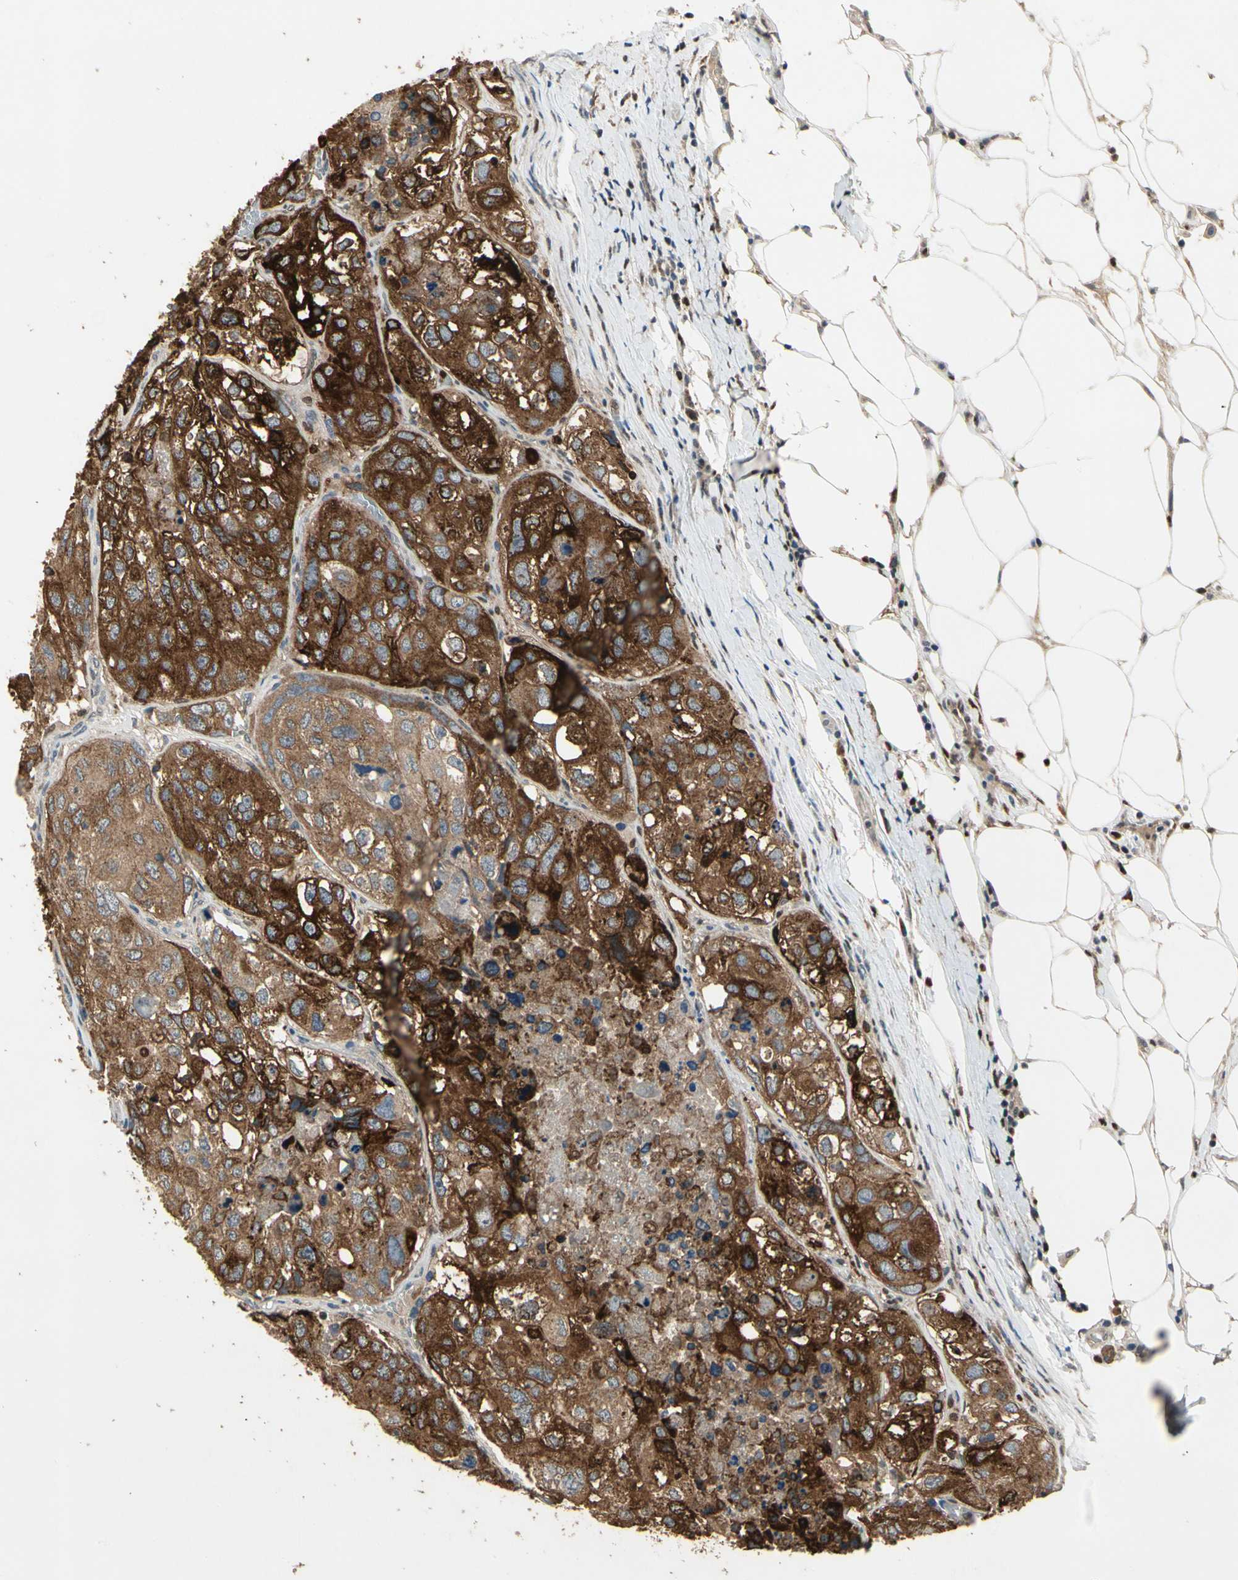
{"staining": {"intensity": "strong", "quantity": ">75%", "location": "cytoplasmic/membranous"}, "tissue": "urothelial cancer", "cell_type": "Tumor cells", "image_type": "cancer", "snomed": [{"axis": "morphology", "description": "Urothelial carcinoma, High grade"}, {"axis": "topography", "description": "Lymph node"}, {"axis": "topography", "description": "Urinary bladder"}], "caption": "A high-resolution image shows immunohistochemistry staining of urothelial carcinoma (high-grade), which reveals strong cytoplasmic/membranous positivity in about >75% of tumor cells.", "gene": "CGREF1", "patient": {"sex": "male", "age": 51}}